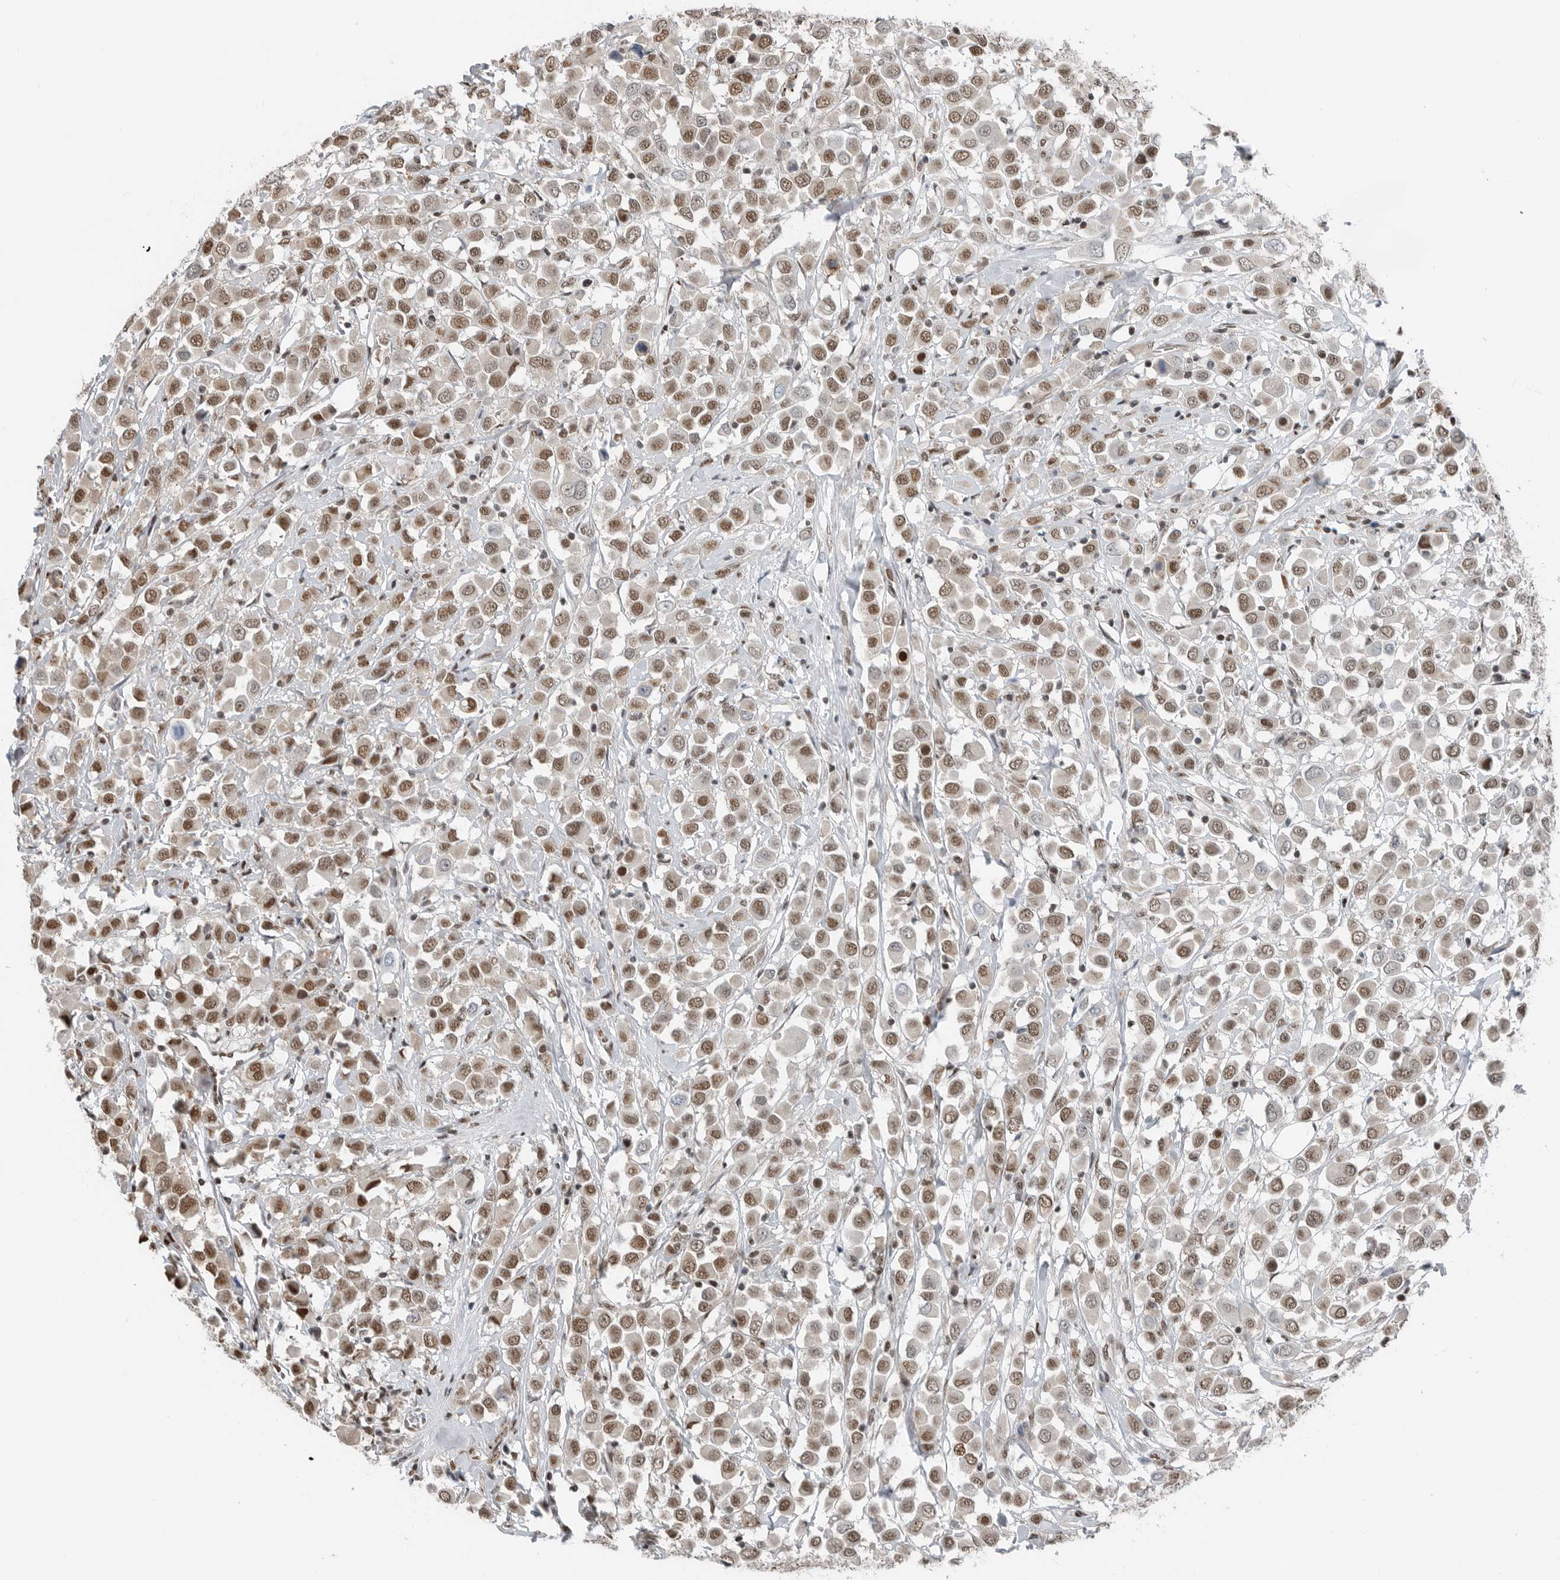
{"staining": {"intensity": "moderate", "quantity": ">75%", "location": "nuclear"}, "tissue": "breast cancer", "cell_type": "Tumor cells", "image_type": "cancer", "snomed": [{"axis": "morphology", "description": "Duct carcinoma"}, {"axis": "topography", "description": "Breast"}], "caption": "Protein positivity by IHC displays moderate nuclear expression in about >75% of tumor cells in invasive ductal carcinoma (breast).", "gene": "BLZF1", "patient": {"sex": "female", "age": 61}}